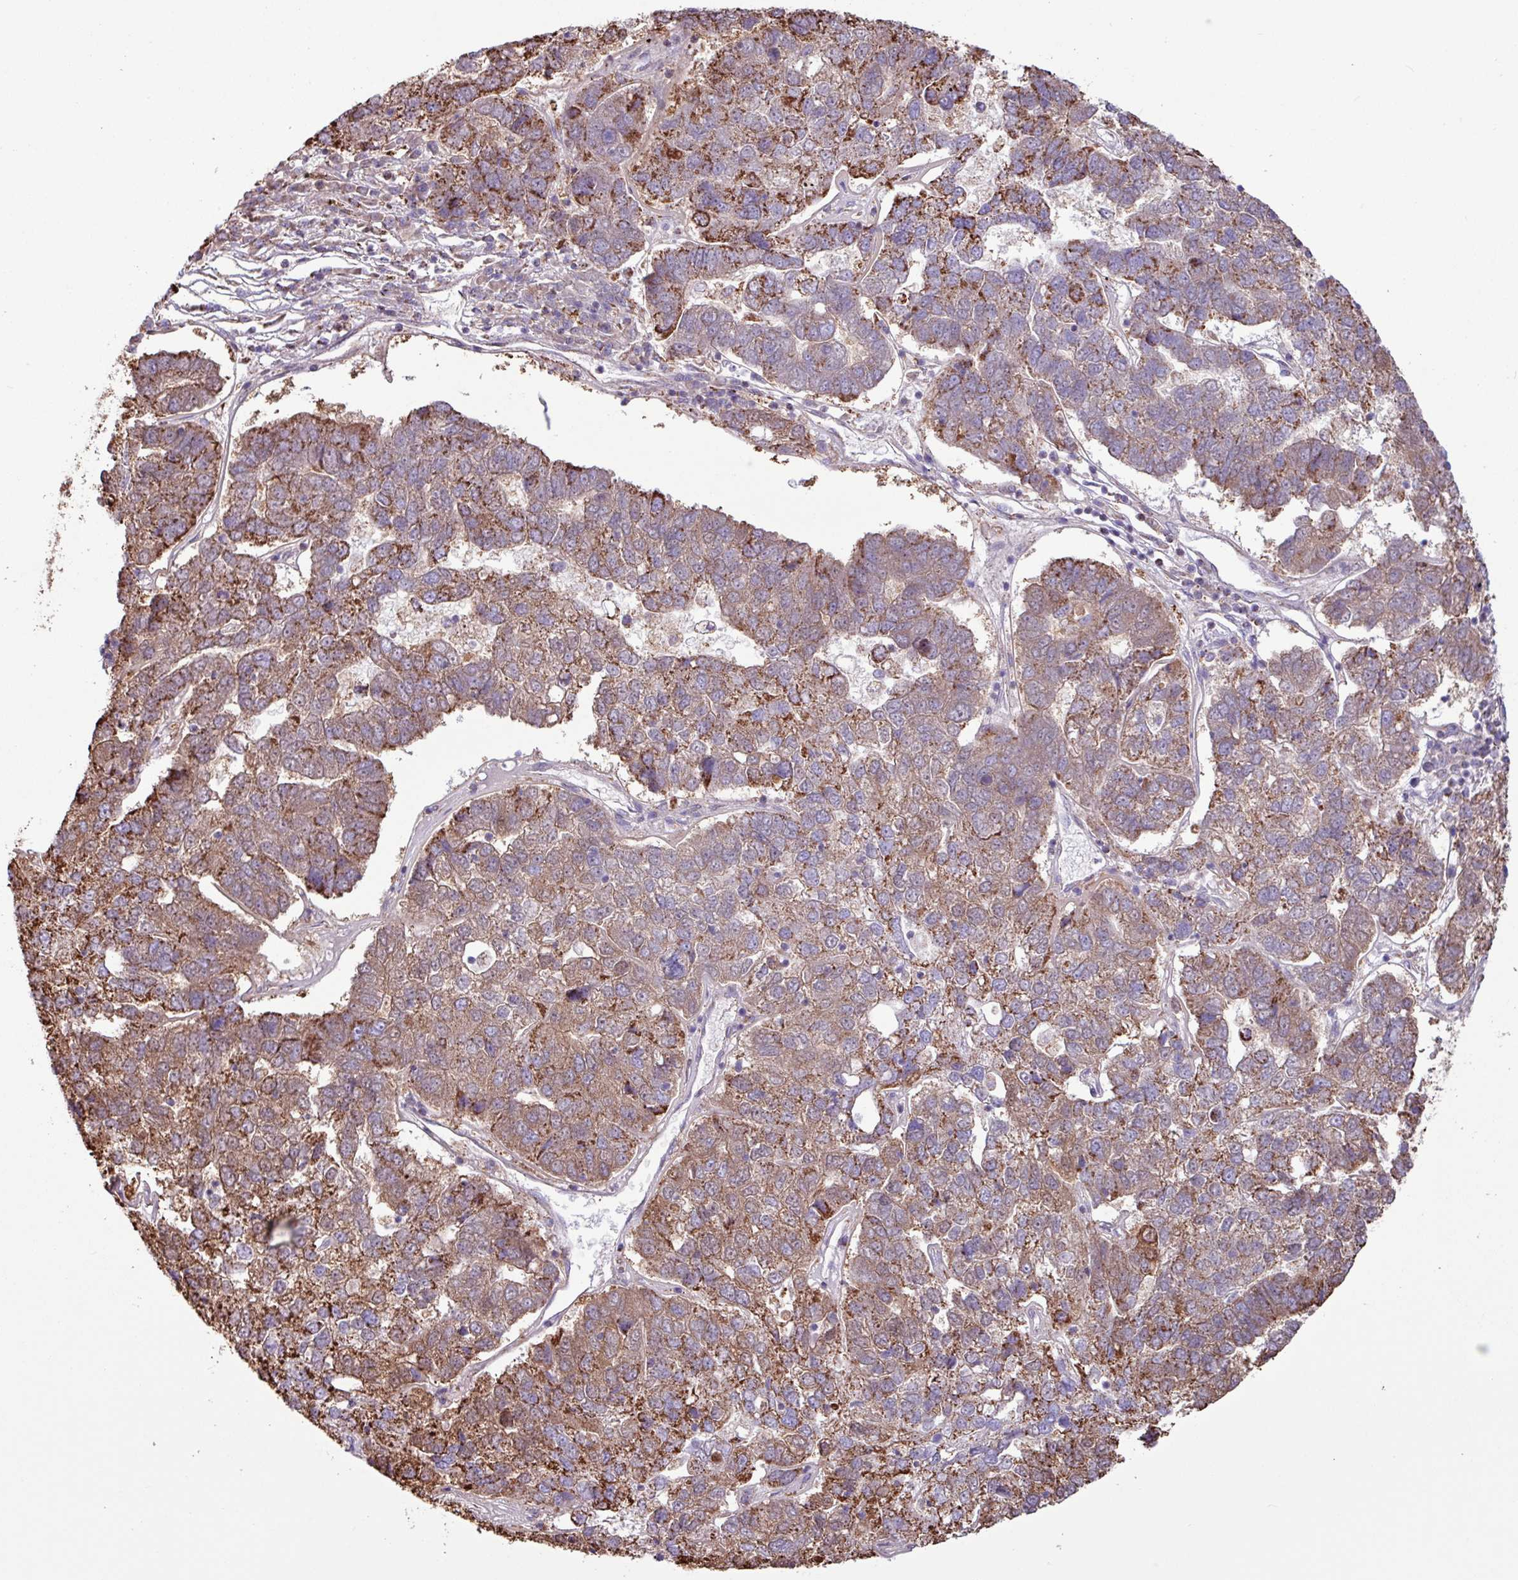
{"staining": {"intensity": "moderate", "quantity": ">75%", "location": "cytoplasmic/membranous"}, "tissue": "pancreatic cancer", "cell_type": "Tumor cells", "image_type": "cancer", "snomed": [{"axis": "morphology", "description": "Adenocarcinoma, NOS"}, {"axis": "topography", "description": "Pancreas"}], "caption": "Human pancreatic cancer stained with a protein marker exhibits moderate staining in tumor cells.", "gene": "RTL3", "patient": {"sex": "female", "age": 61}}